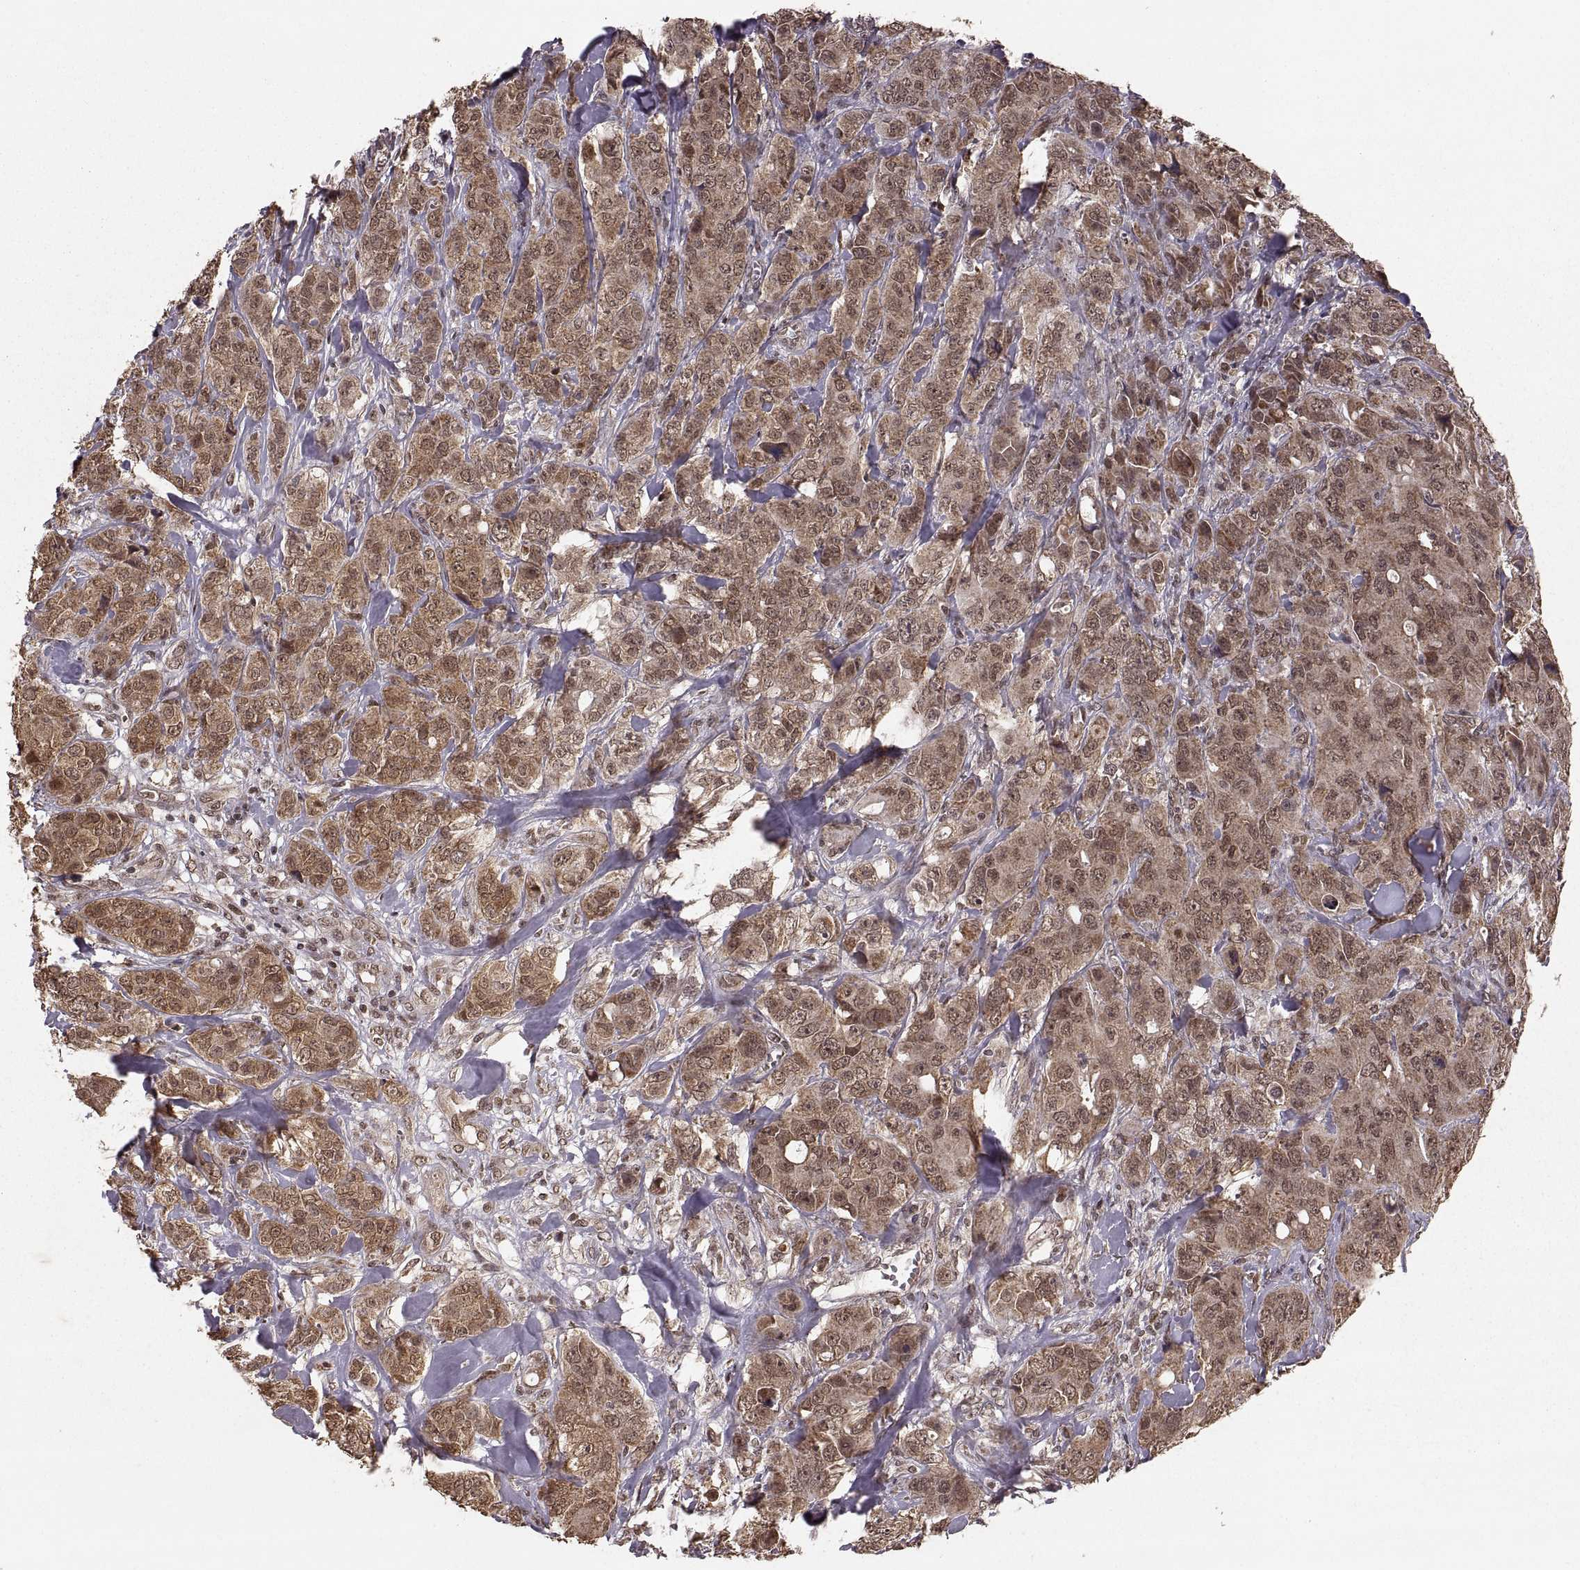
{"staining": {"intensity": "moderate", "quantity": ">75%", "location": "cytoplasmic/membranous,nuclear"}, "tissue": "breast cancer", "cell_type": "Tumor cells", "image_type": "cancer", "snomed": [{"axis": "morphology", "description": "Duct carcinoma"}, {"axis": "topography", "description": "Breast"}], "caption": "Immunohistochemical staining of intraductal carcinoma (breast) shows medium levels of moderate cytoplasmic/membranous and nuclear positivity in about >75% of tumor cells.", "gene": "RFT1", "patient": {"sex": "female", "age": 43}}